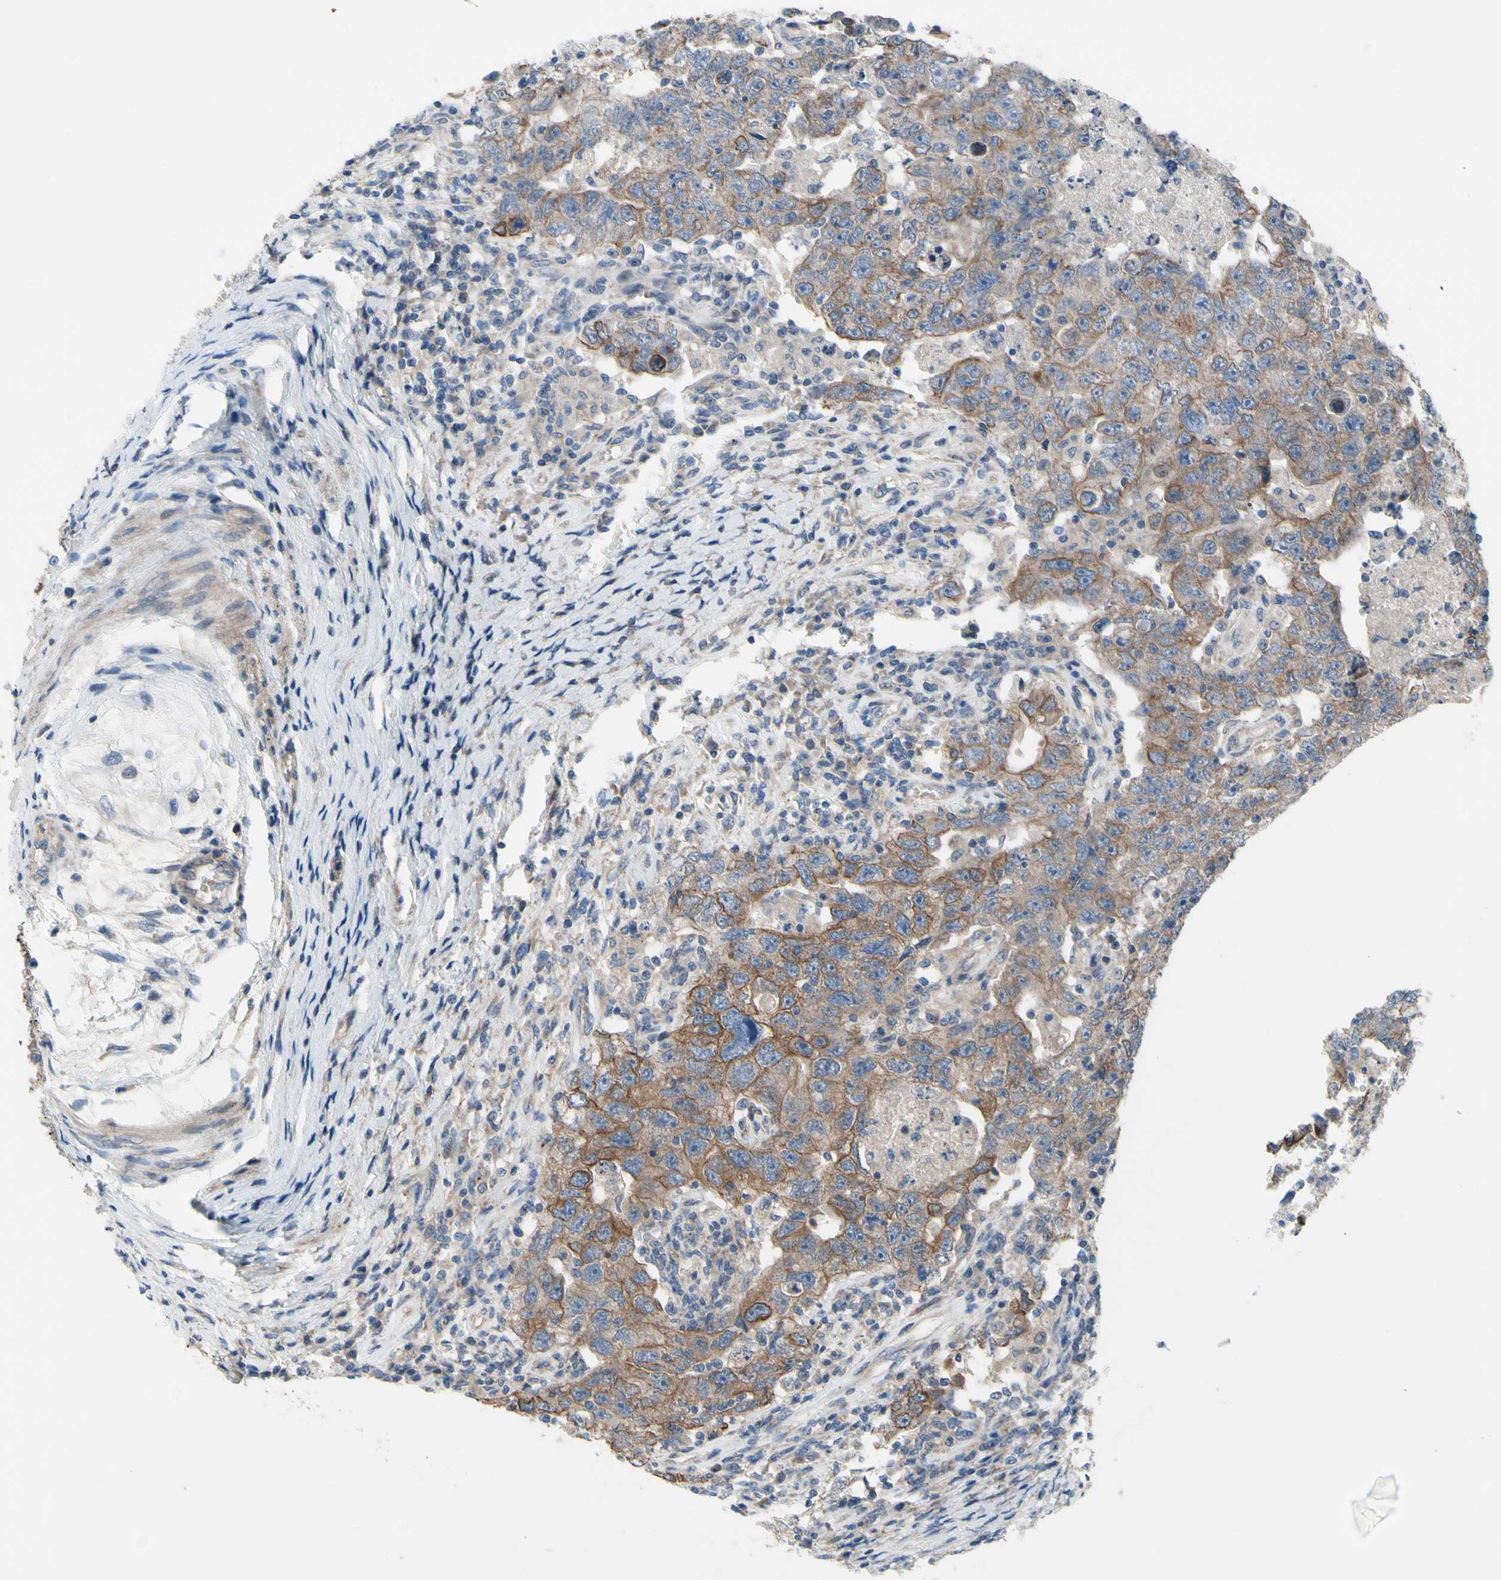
{"staining": {"intensity": "moderate", "quantity": ">75%", "location": "cytoplasmic/membranous"}, "tissue": "testis cancer", "cell_type": "Tumor cells", "image_type": "cancer", "snomed": [{"axis": "morphology", "description": "Carcinoma, Embryonal, NOS"}, {"axis": "topography", "description": "Testis"}], "caption": "A micrograph of human testis cancer (embryonal carcinoma) stained for a protein shows moderate cytoplasmic/membranous brown staining in tumor cells.", "gene": "GRAMD2B", "patient": {"sex": "male", "age": 26}}